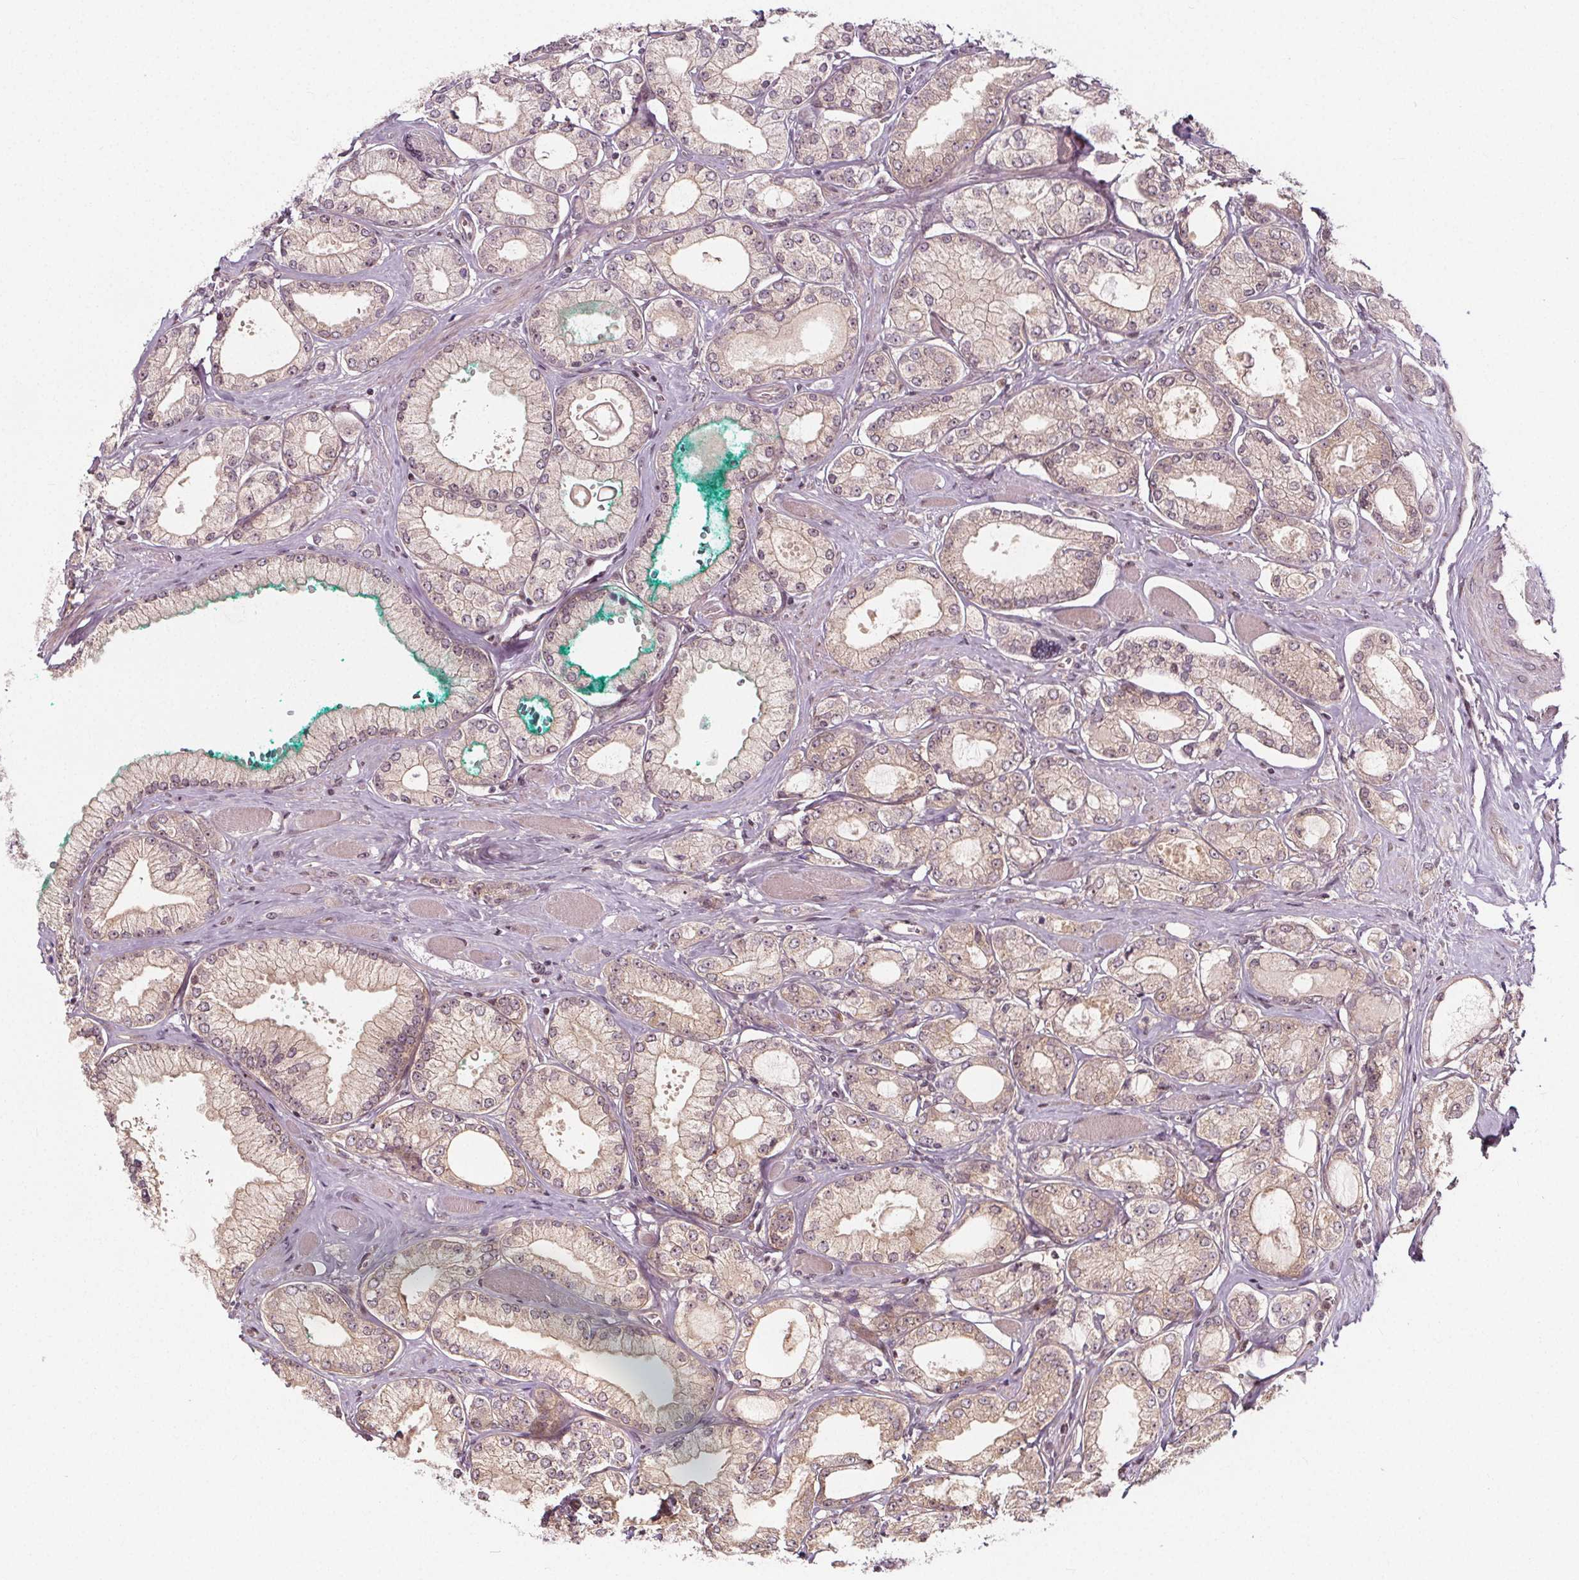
{"staining": {"intensity": "weak", "quantity": "<25%", "location": "nuclear"}, "tissue": "prostate cancer", "cell_type": "Tumor cells", "image_type": "cancer", "snomed": [{"axis": "morphology", "description": "Adenocarcinoma, High grade"}, {"axis": "topography", "description": "Prostate"}], "caption": "Immunohistochemistry photomicrograph of high-grade adenocarcinoma (prostate) stained for a protein (brown), which exhibits no positivity in tumor cells. (Brightfield microscopy of DAB IHC at high magnification).", "gene": "AKT1S1", "patient": {"sex": "male", "age": 68}}